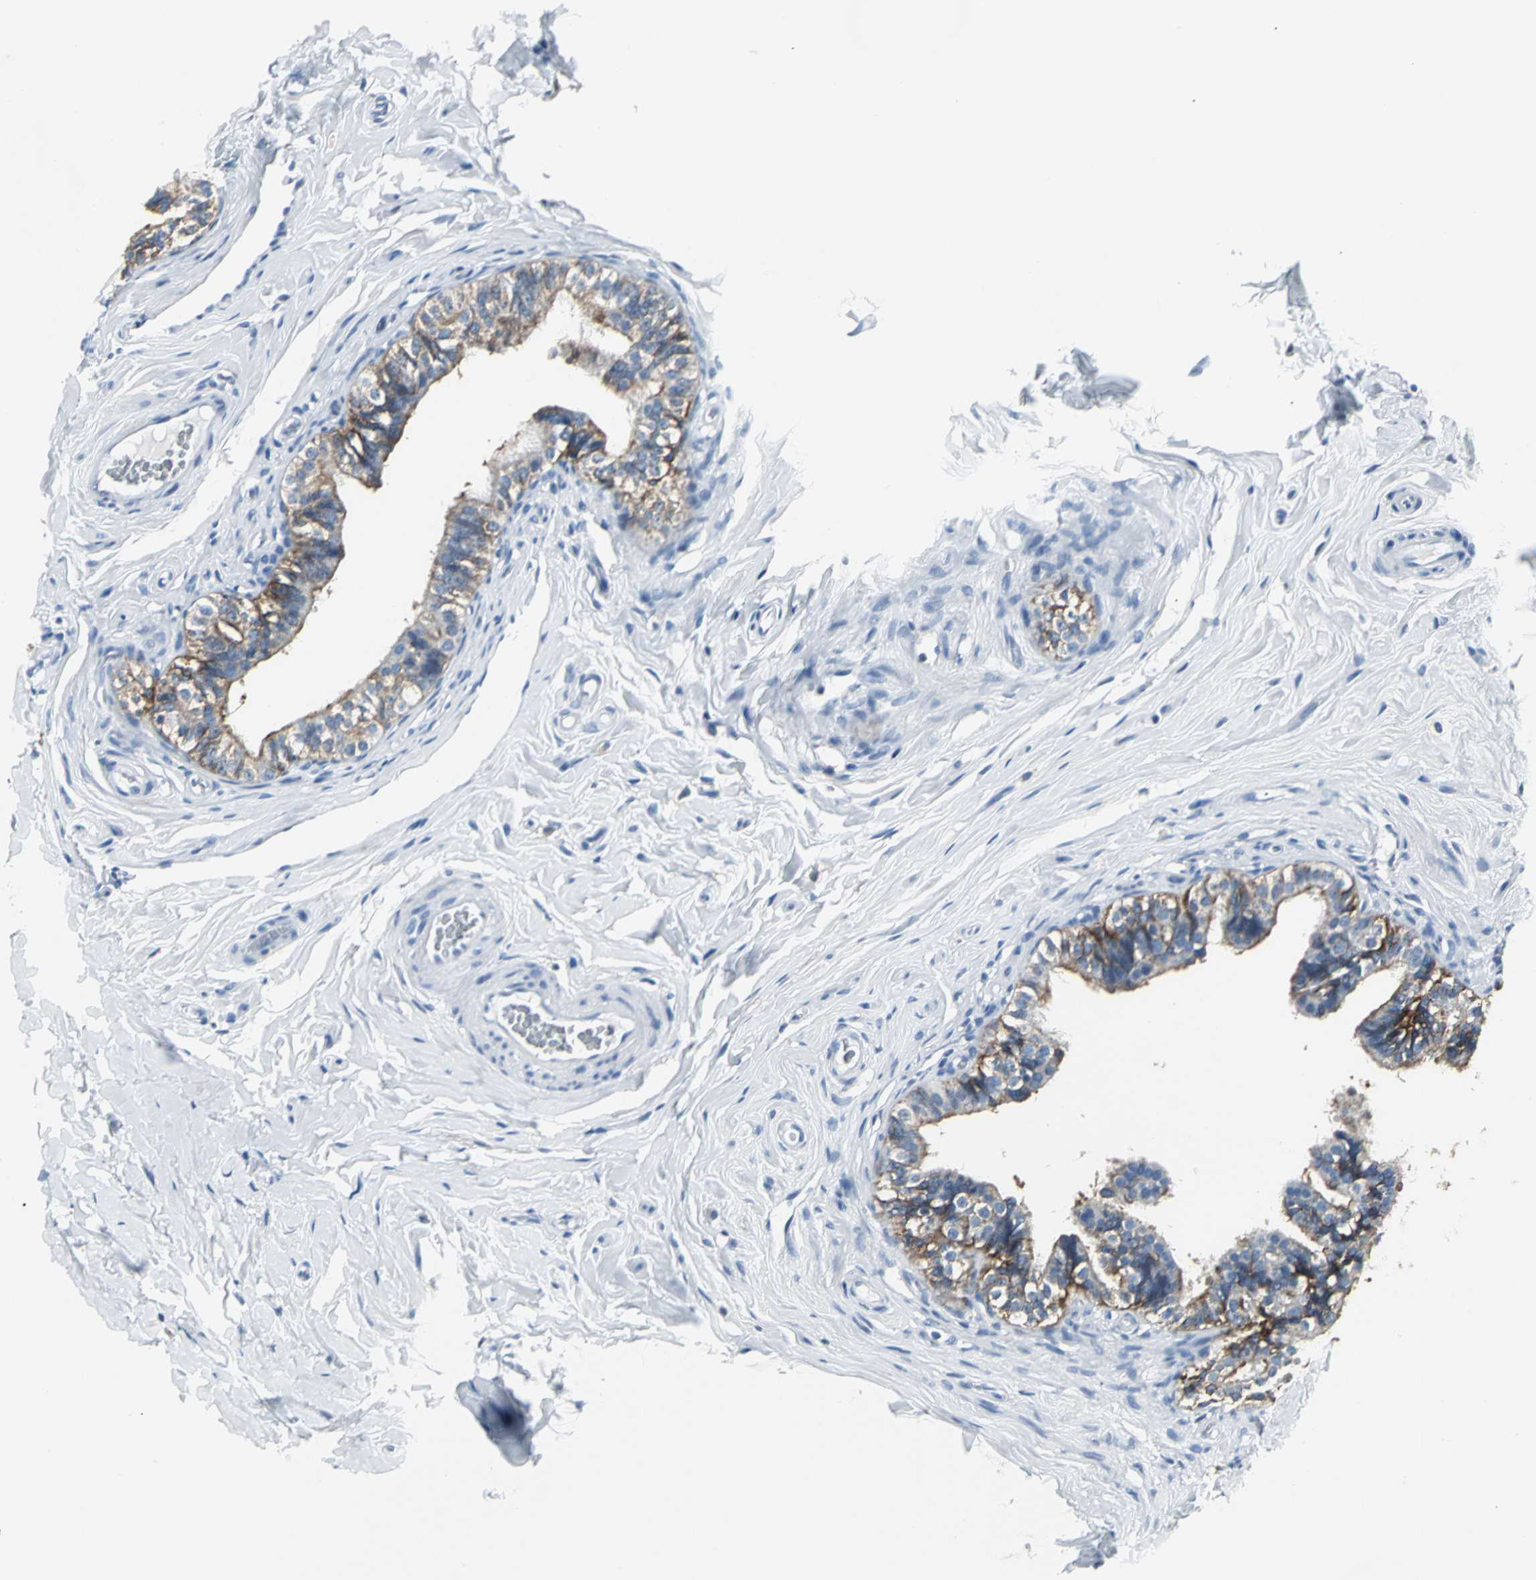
{"staining": {"intensity": "moderate", "quantity": ">75%", "location": "cytoplasmic/membranous"}, "tissue": "epididymis", "cell_type": "Glandular cells", "image_type": "normal", "snomed": [{"axis": "morphology", "description": "Normal tissue, NOS"}, {"axis": "topography", "description": "Soft tissue"}, {"axis": "topography", "description": "Epididymis"}], "caption": "The photomicrograph exhibits staining of unremarkable epididymis, revealing moderate cytoplasmic/membranous protein staining (brown color) within glandular cells. (Stains: DAB in brown, nuclei in blue, Microscopy: brightfield microscopy at high magnification).", "gene": "IQGAP2", "patient": {"sex": "male", "age": 26}}